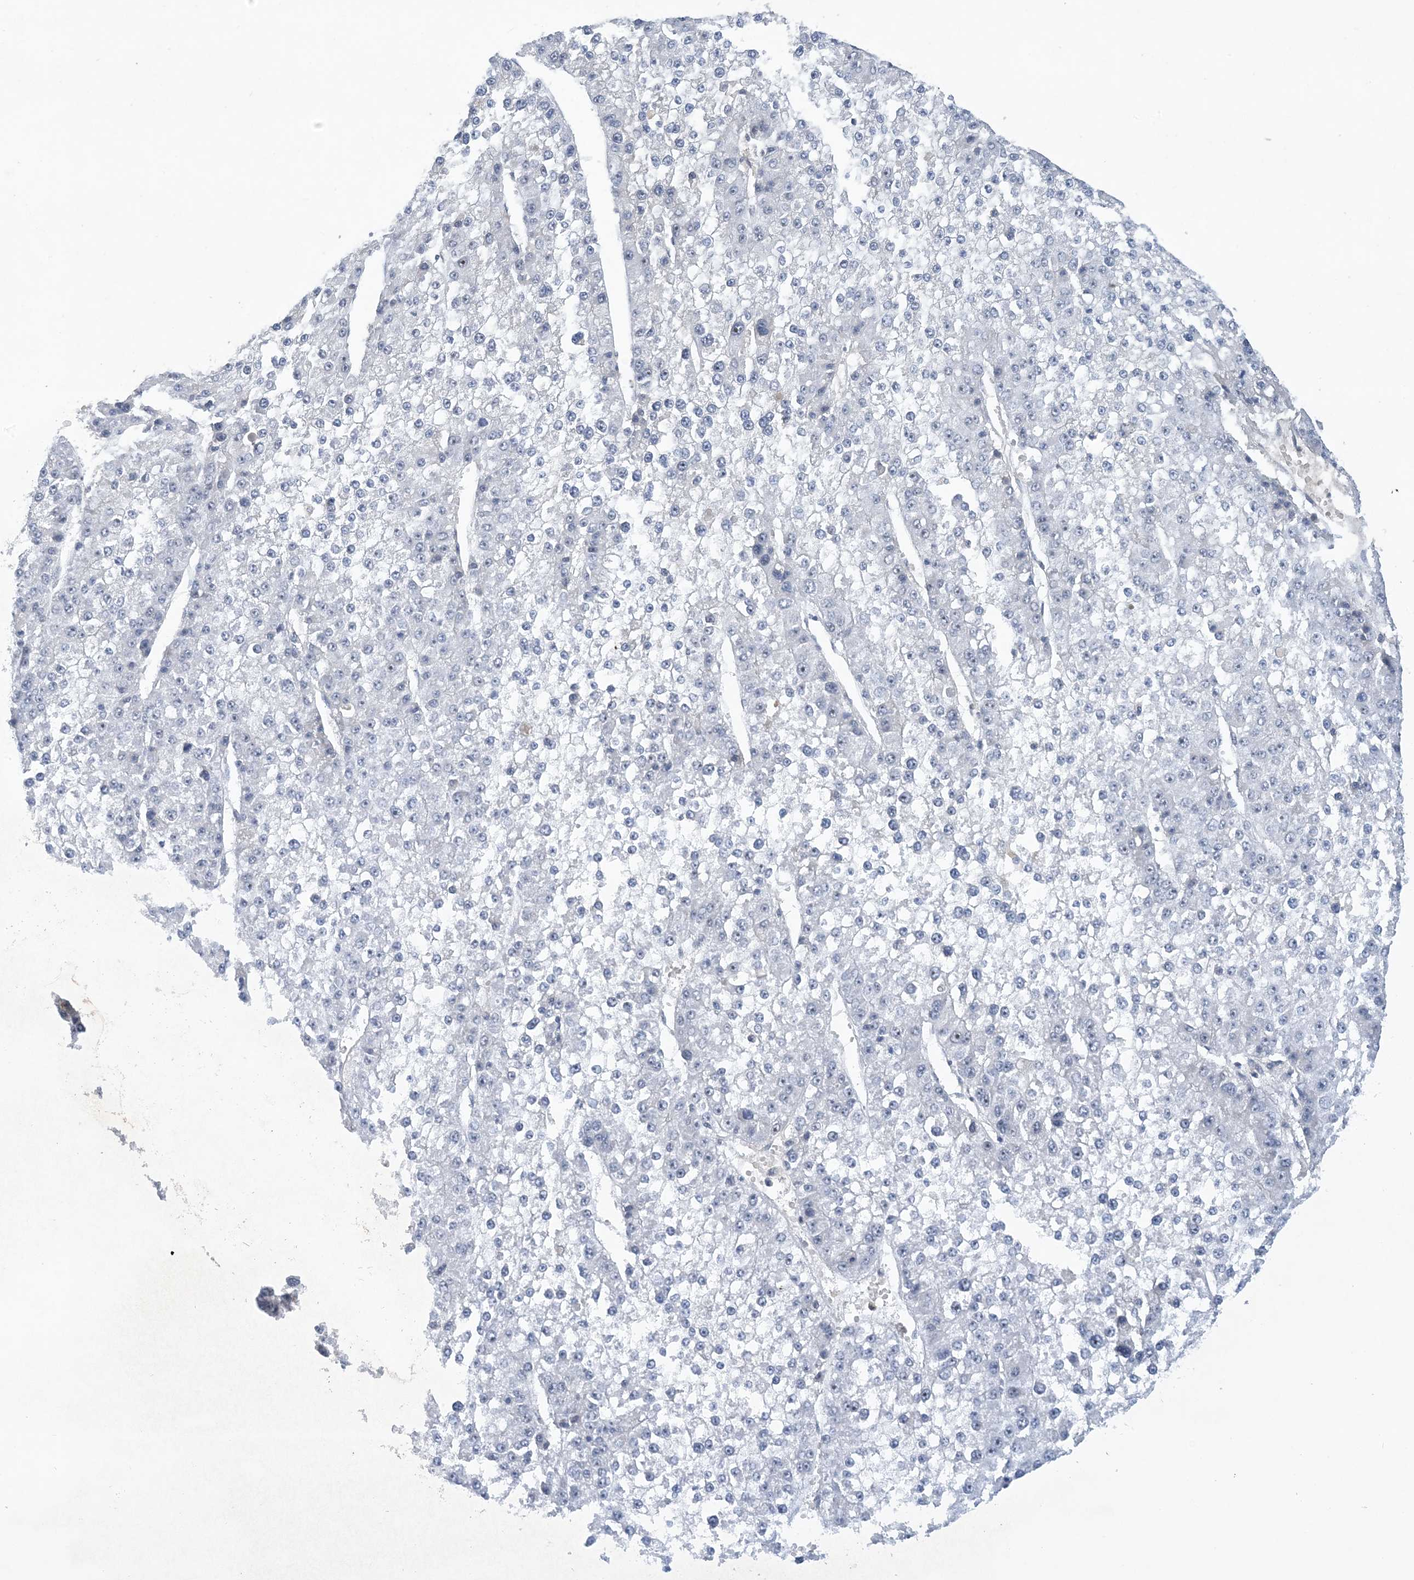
{"staining": {"intensity": "negative", "quantity": "none", "location": "none"}, "tissue": "liver cancer", "cell_type": "Tumor cells", "image_type": "cancer", "snomed": [{"axis": "morphology", "description": "Carcinoma, Hepatocellular, NOS"}, {"axis": "topography", "description": "Liver"}], "caption": "There is no significant expression in tumor cells of liver hepatocellular carcinoma.", "gene": "UBE2E1", "patient": {"sex": "female", "age": 73}}